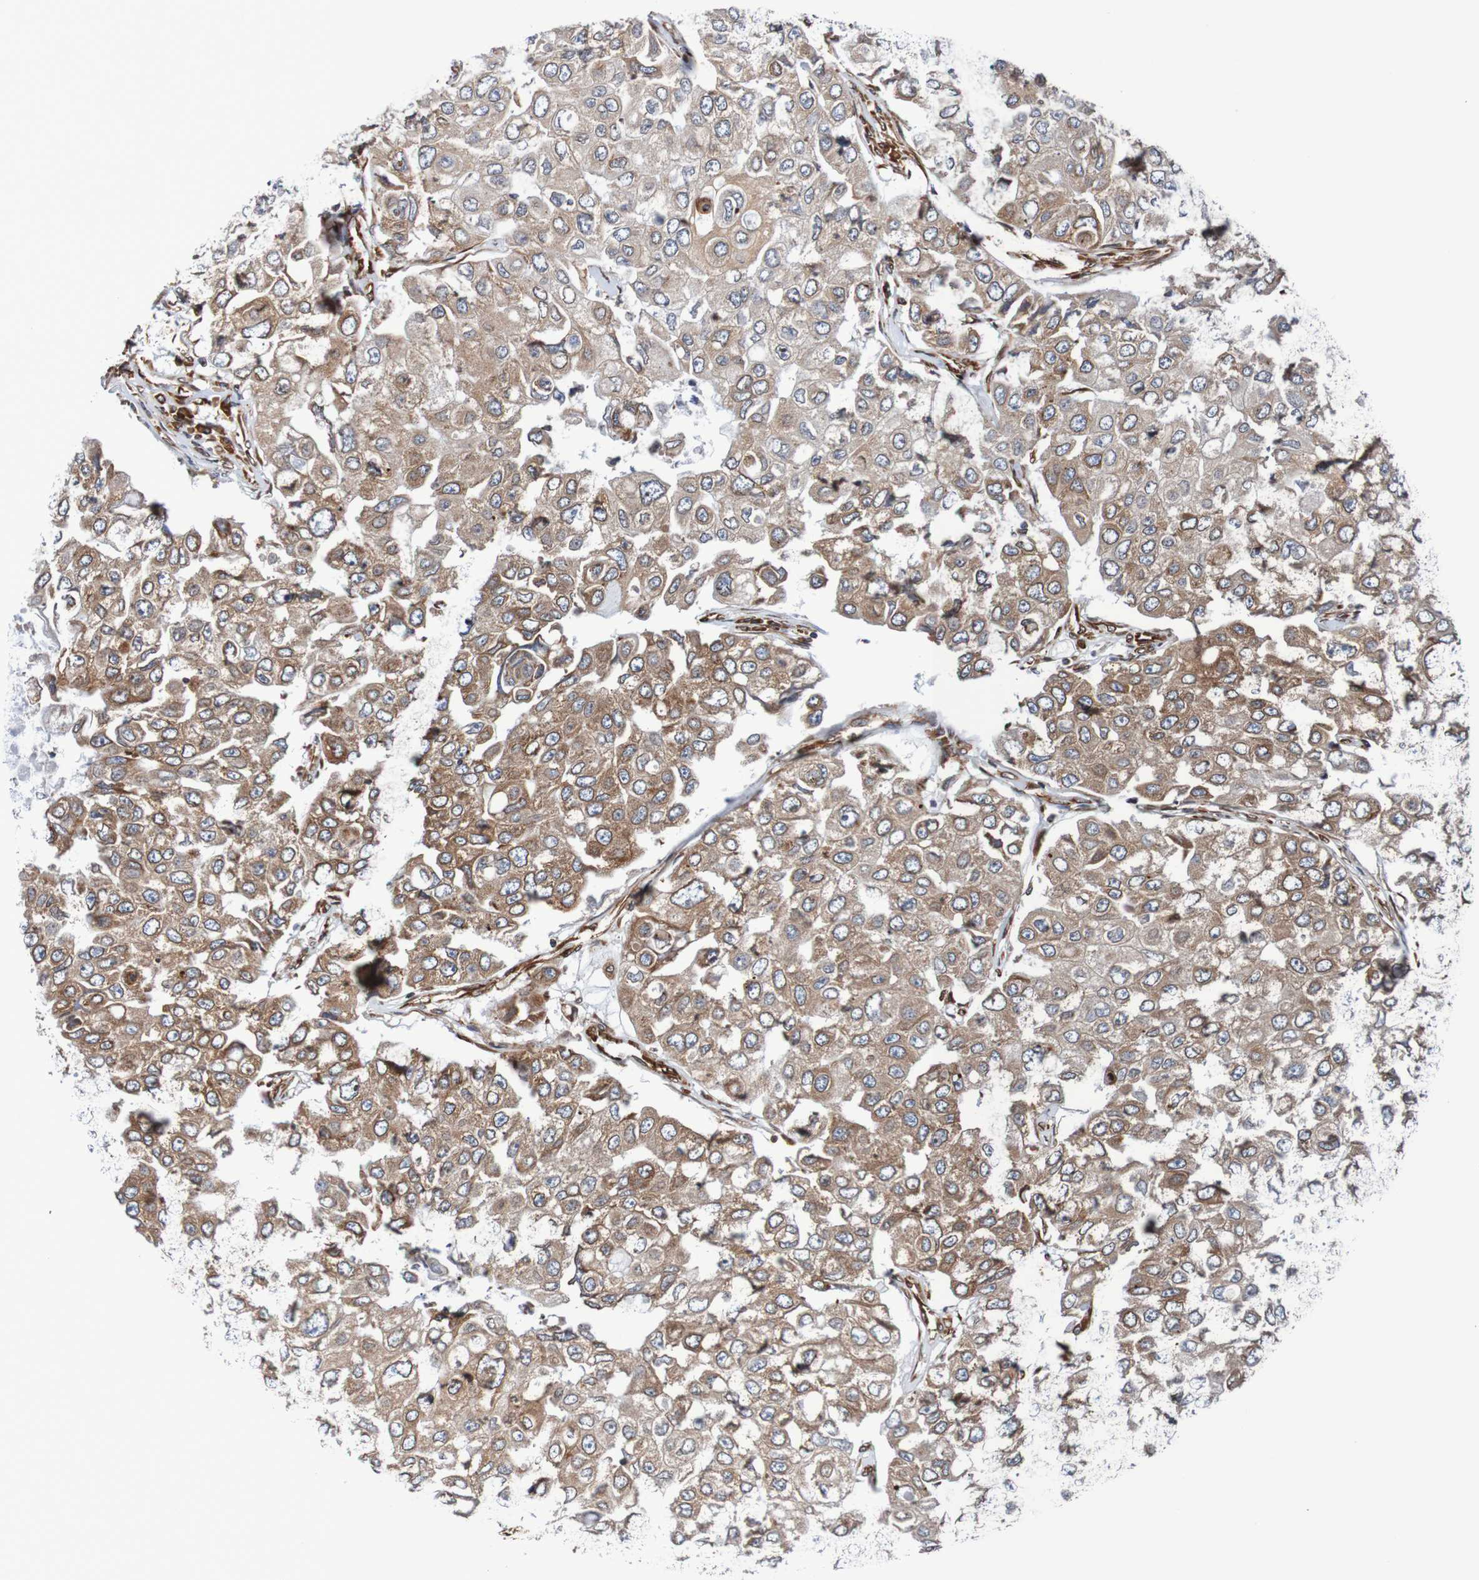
{"staining": {"intensity": "weak", "quantity": ">75%", "location": "cytoplasmic/membranous,nuclear"}, "tissue": "breast cancer", "cell_type": "Tumor cells", "image_type": "cancer", "snomed": [{"axis": "morphology", "description": "Duct carcinoma"}, {"axis": "topography", "description": "Breast"}], "caption": "A micrograph of breast invasive ductal carcinoma stained for a protein exhibits weak cytoplasmic/membranous and nuclear brown staining in tumor cells. The staining is performed using DAB (3,3'-diaminobenzidine) brown chromogen to label protein expression. The nuclei are counter-stained blue using hematoxylin.", "gene": "TMEM109", "patient": {"sex": "female", "age": 27}}